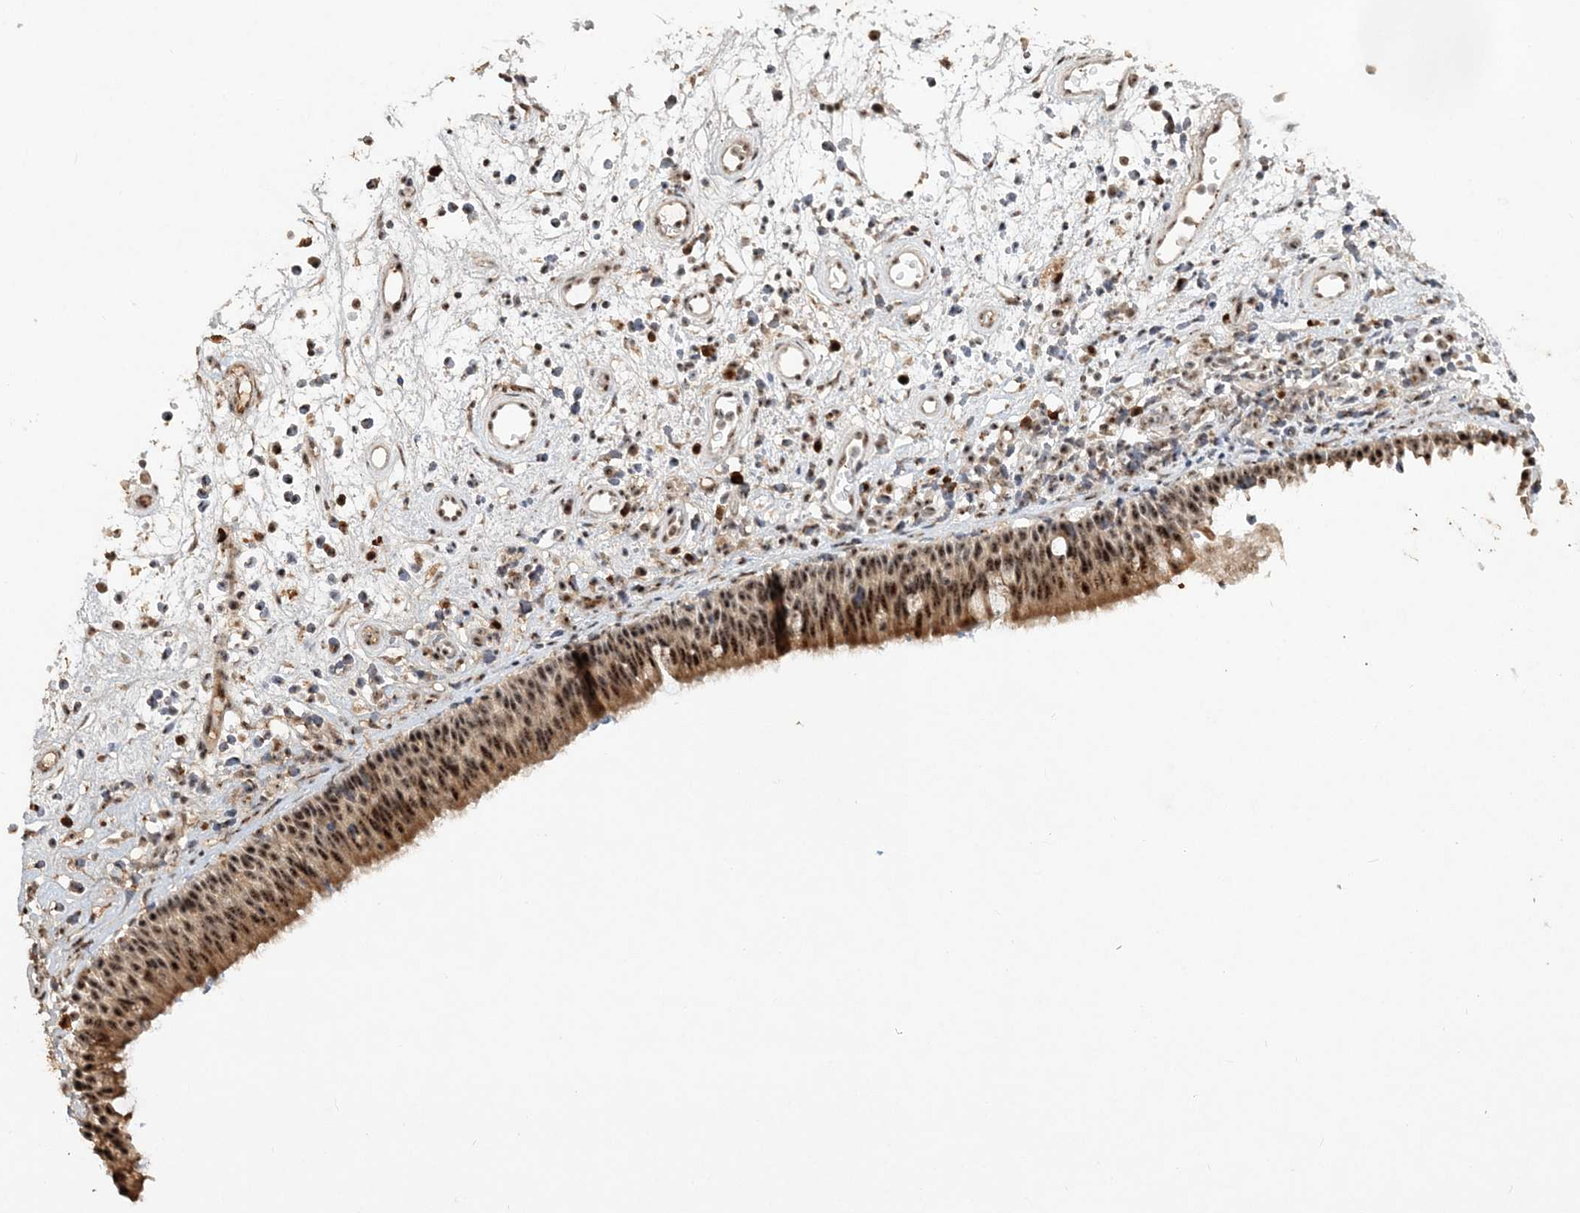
{"staining": {"intensity": "strong", "quantity": ">75%", "location": "nuclear"}, "tissue": "nasopharynx", "cell_type": "Respiratory epithelial cells", "image_type": "normal", "snomed": [{"axis": "morphology", "description": "Normal tissue, NOS"}, {"axis": "morphology", "description": "Inflammation, NOS"}, {"axis": "morphology", "description": "Malignant melanoma, Metastatic site"}, {"axis": "topography", "description": "Nasopharynx"}], "caption": "Immunohistochemistry (IHC) image of normal nasopharynx: nasopharynx stained using immunohistochemistry (IHC) exhibits high levels of strong protein expression localized specifically in the nuclear of respiratory epithelial cells, appearing as a nuclear brown color.", "gene": "POLR3B", "patient": {"sex": "male", "age": 70}}